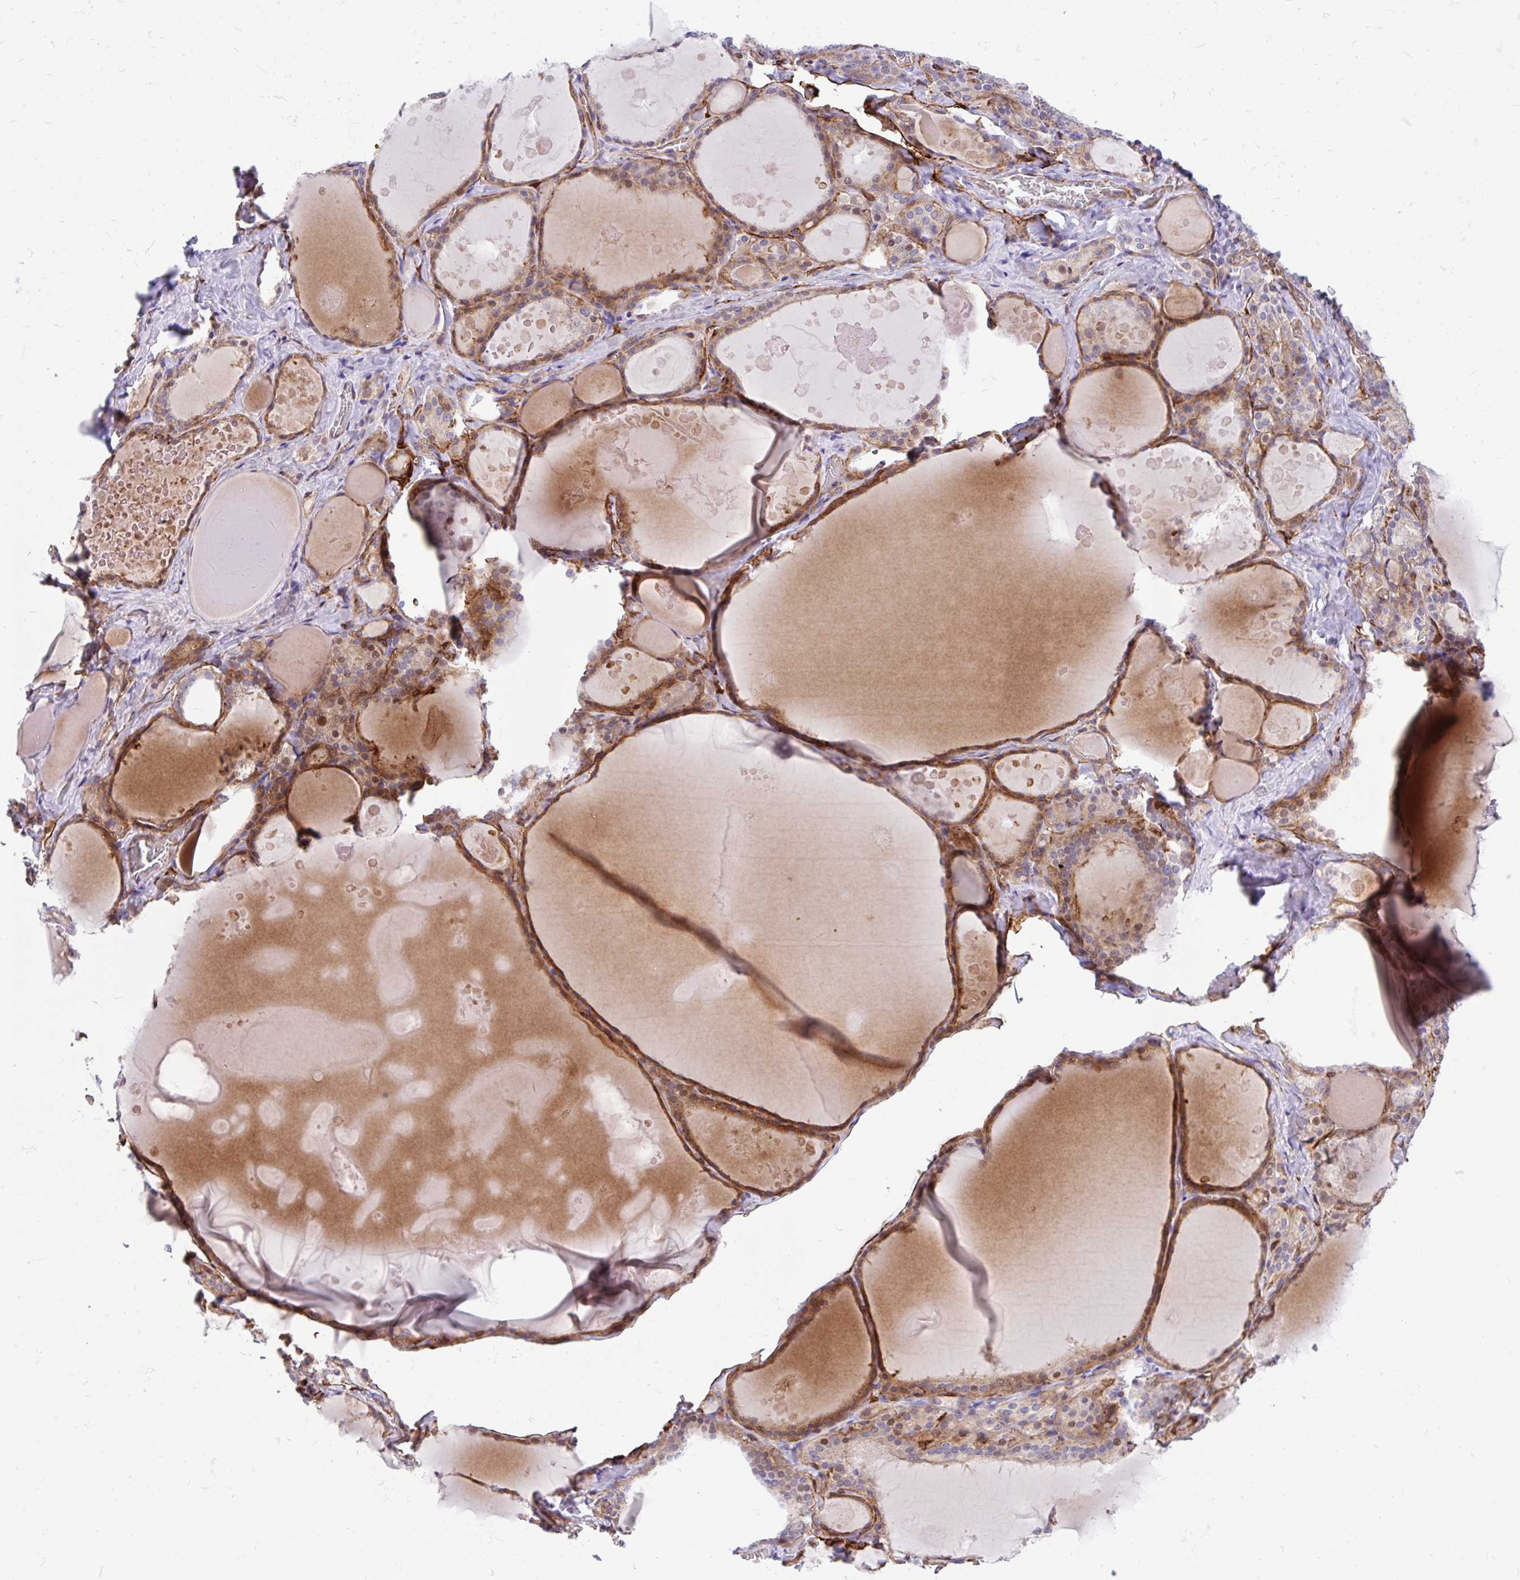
{"staining": {"intensity": "moderate", "quantity": ">75%", "location": "cytoplasmic/membranous"}, "tissue": "thyroid gland", "cell_type": "Glandular cells", "image_type": "normal", "snomed": [{"axis": "morphology", "description": "Normal tissue, NOS"}, {"axis": "topography", "description": "Thyroid gland"}], "caption": "Immunohistochemical staining of normal thyroid gland displays >75% levels of moderate cytoplasmic/membranous protein staining in about >75% of glandular cells. (DAB IHC with brightfield microscopy, high magnification).", "gene": "ESPNL", "patient": {"sex": "male", "age": 56}}